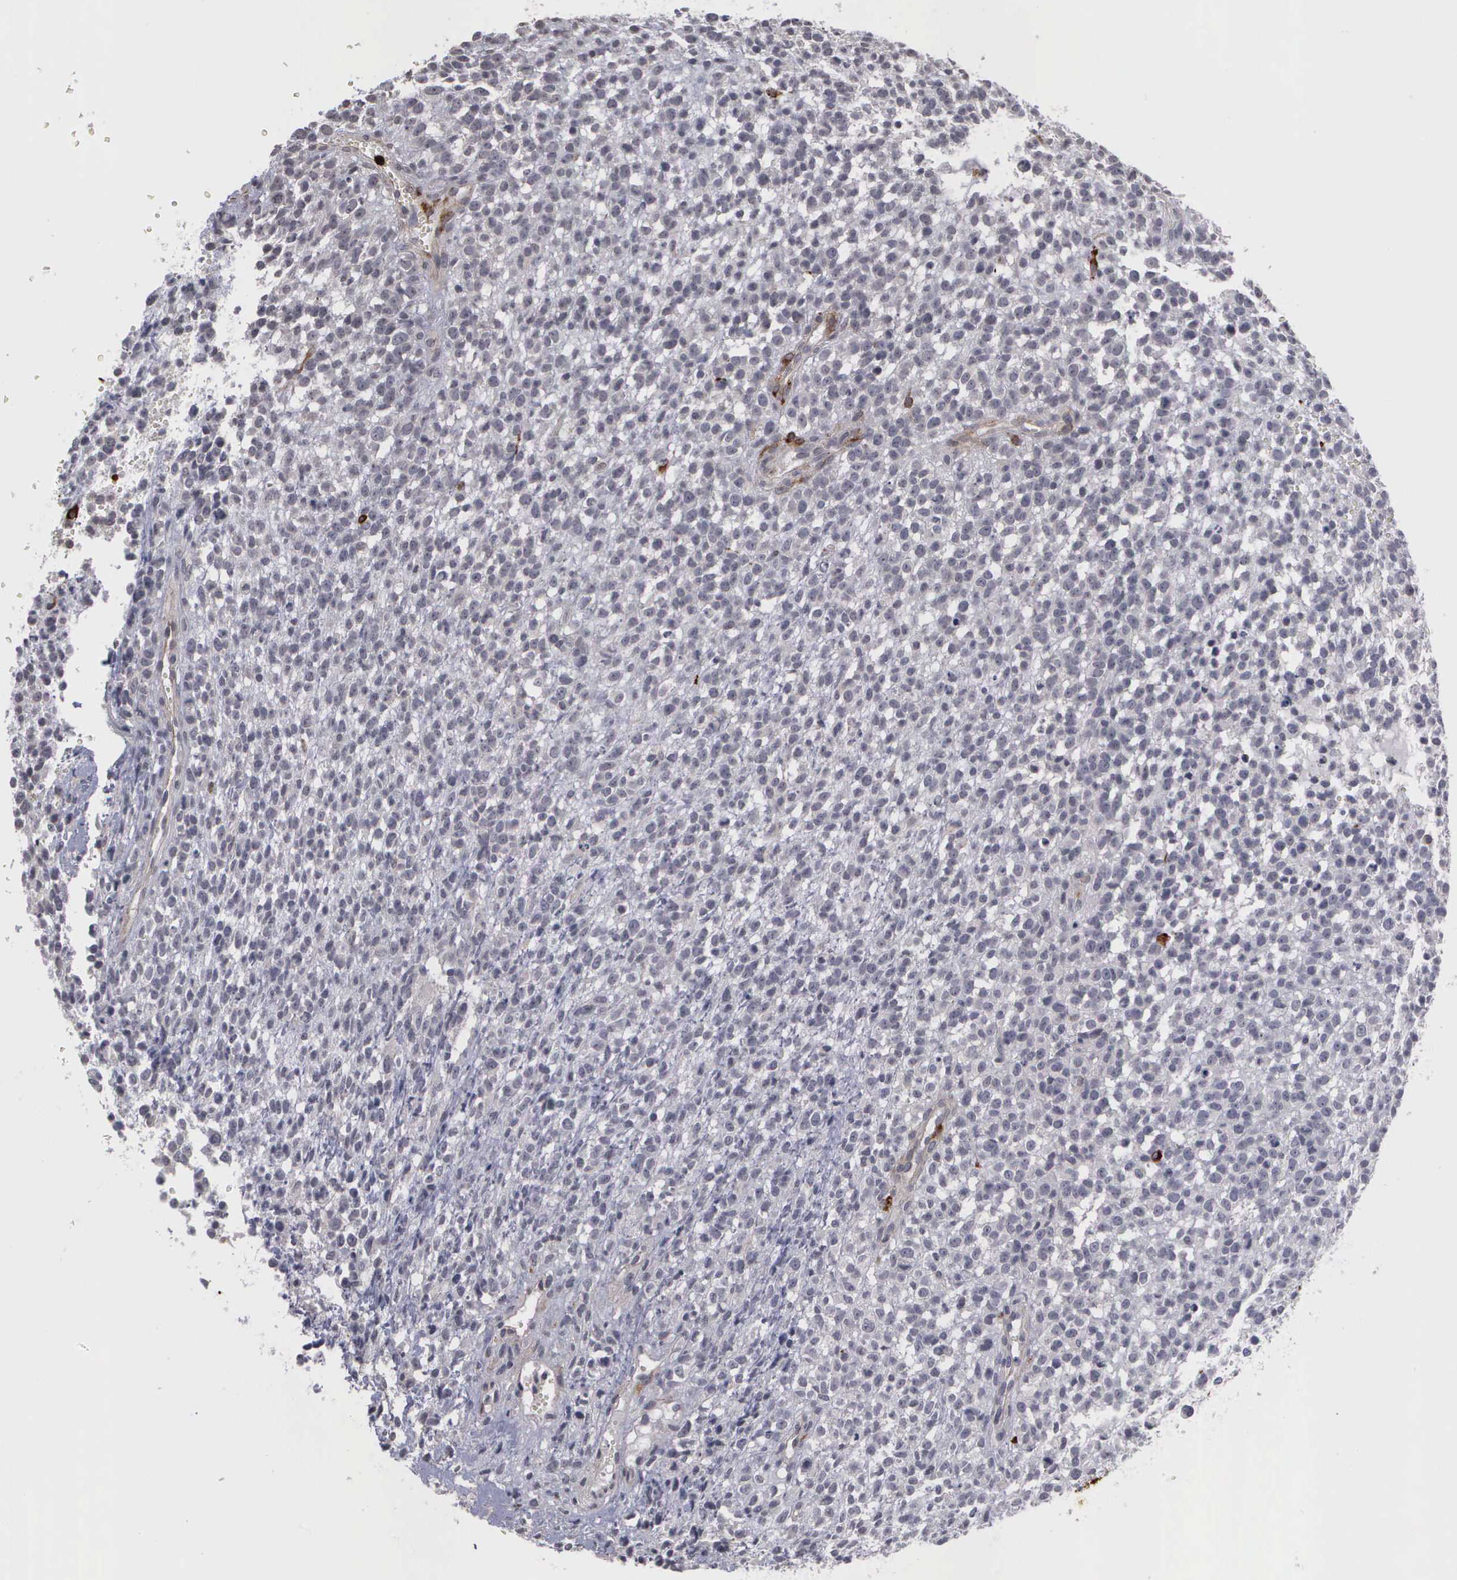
{"staining": {"intensity": "negative", "quantity": "none", "location": "none"}, "tissue": "glioma", "cell_type": "Tumor cells", "image_type": "cancer", "snomed": [{"axis": "morphology", "description": "Glioma, malignant, High grade"}, {"axis": "topography", "description": "Brain"}], "caption": "This image is of malignant glioma (high-grade) stained with IHC to label a protein in brown with the nuclei are counter-stained blue. There is no staining in tumor cells. (DAB (3,3'-diaminobenzidine) immunohistochemistry (IHC) visualized using brightfield microscopy, high magnification).", "gene": "MMP9", "patient": {"sex": "male", "age": 66}}